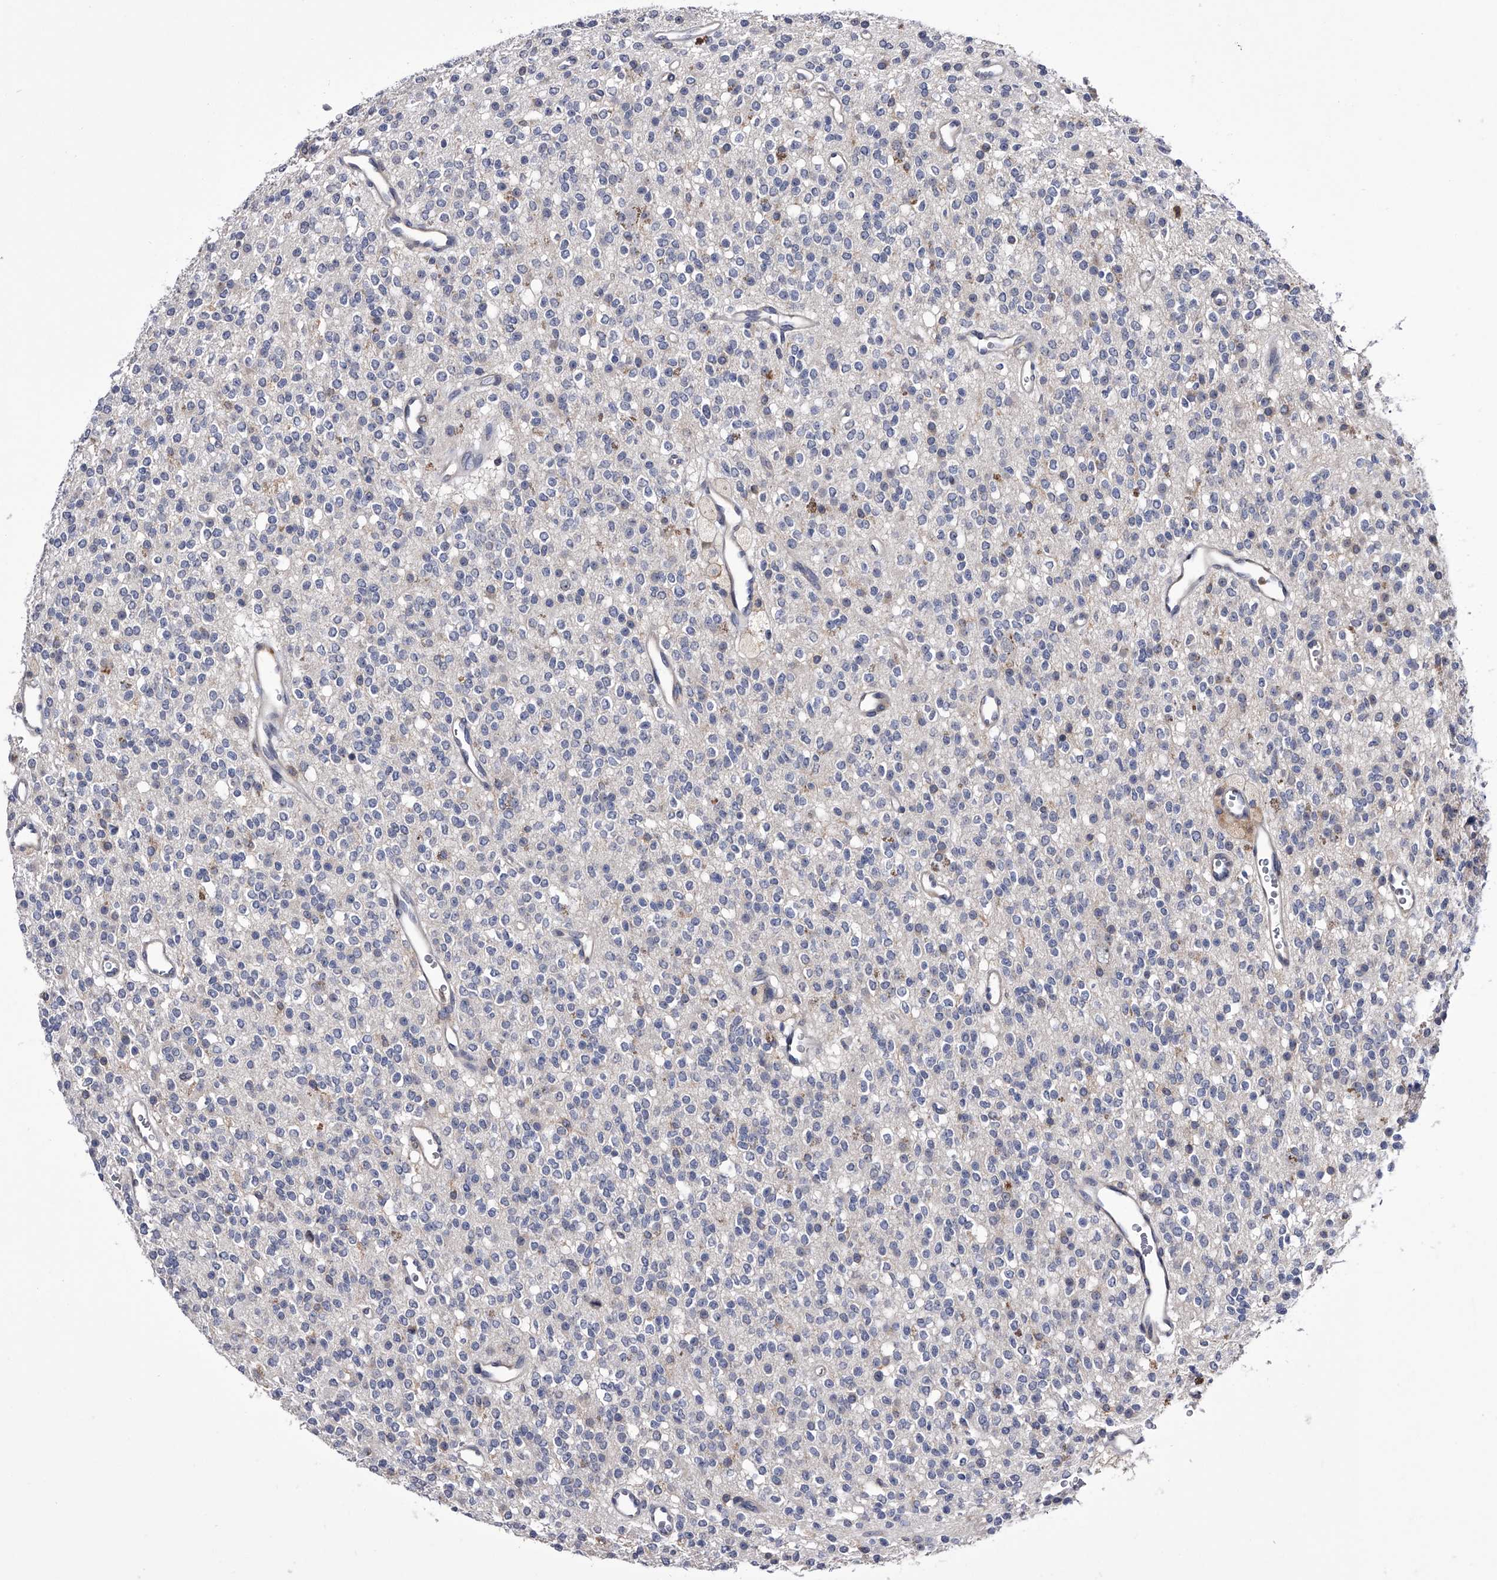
{"staining": {"intensity": "negative", "quantity": "none", "location": "none"}, "tissue": "glioma", "cell_type": "Tumor cells", "image_type": "cancer", "snomed": [{"axis": "morphology", "description": "Glioma, malignant, High grade"}, {"axis": "topography", "description": "Brain"}], "caption": "DAB immunohistochemical staining of glioma shows no significant expression in tumor cells.", "gene": "PAN3", "patient": {"sex": "male", "age": 34}}